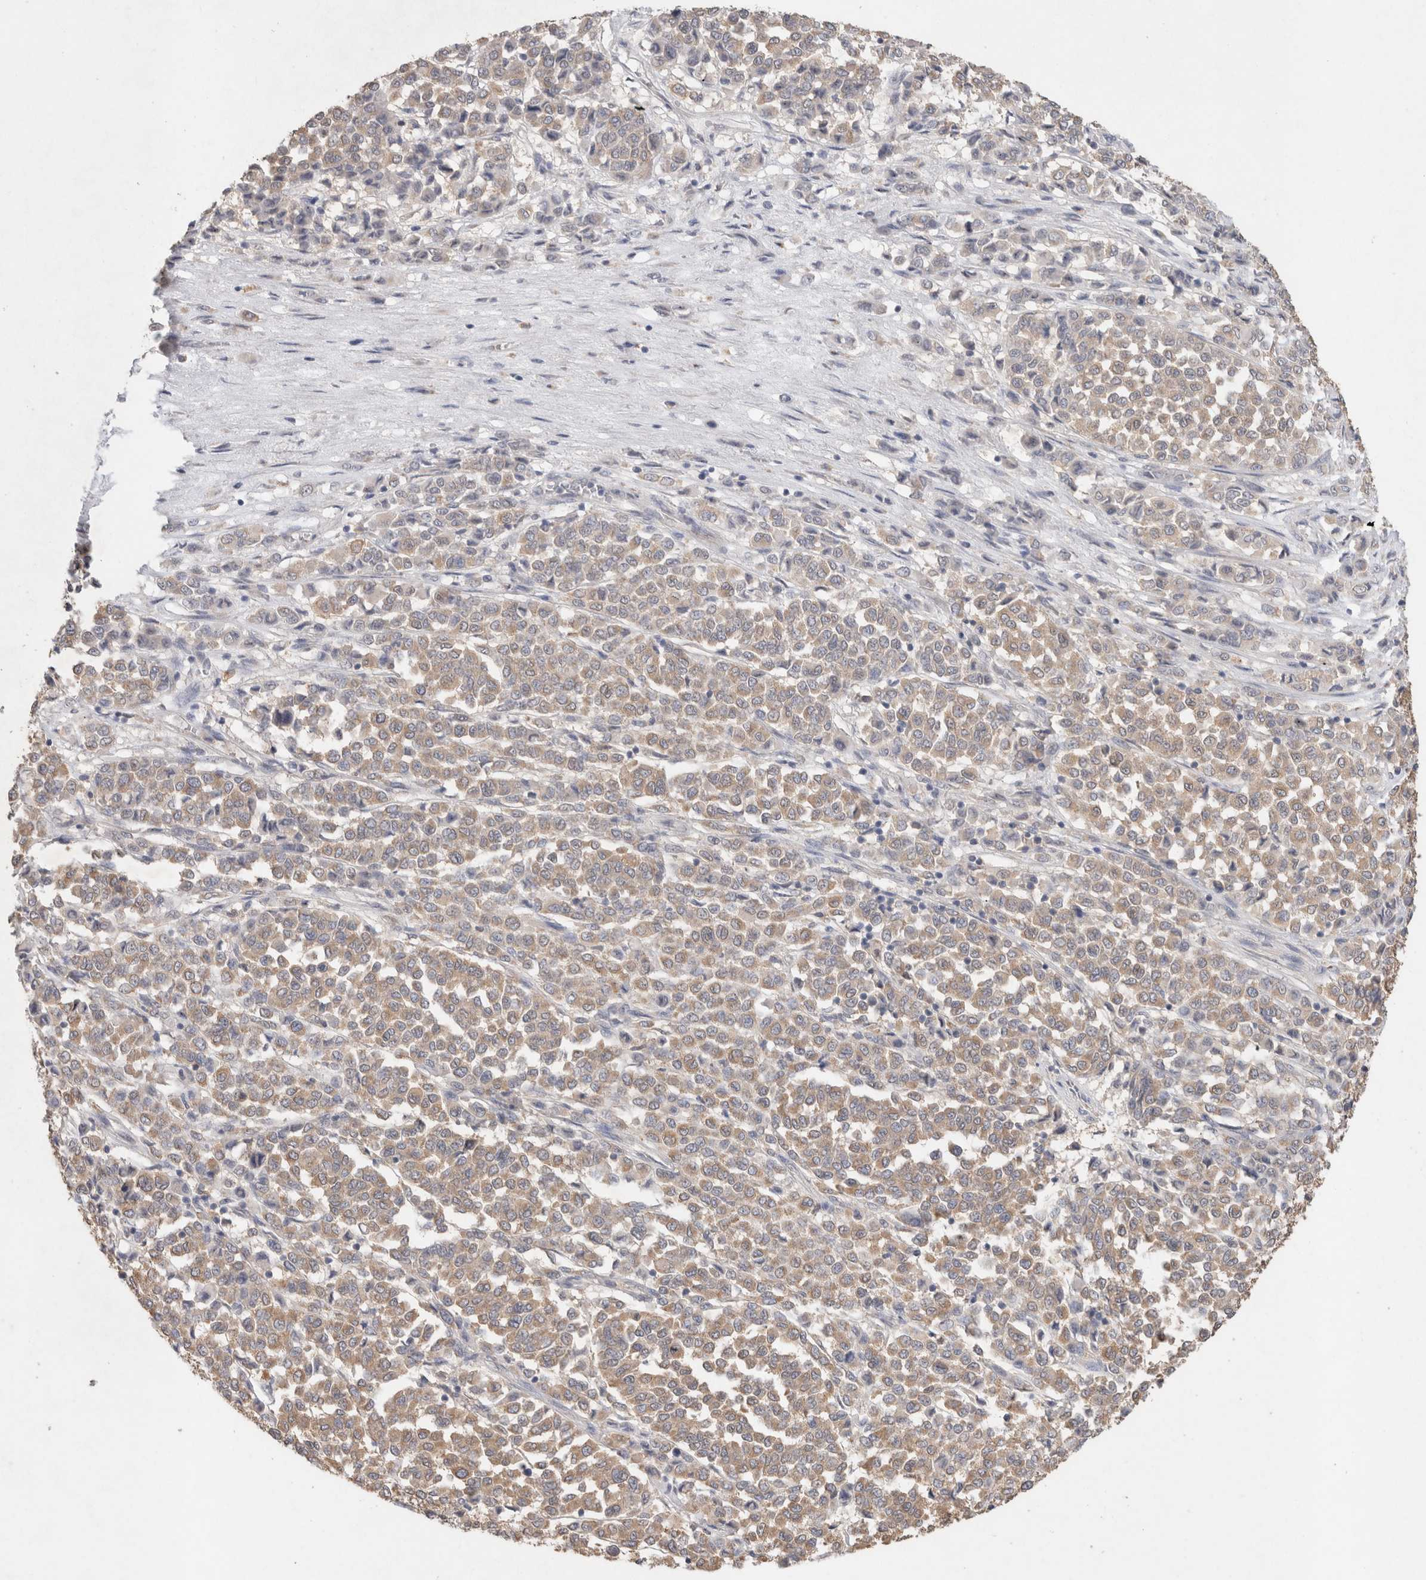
{"staining": {"intensity": "moderate", "quantity": ">75%", "location": "cytoplasmic/membranous"}, "tissue": "melanoma", "cell_type": "Tumor cells", "image_type": "cancer", "snomed": [{"axis": "morphology", "description": "Malignant melanoma, Metastatic site"}, {"axis": "topography", "description": "Pancreas"}], "caption": "This is an image of immunohistochemistry staining of melanoma, which shows moderate staining in the cytoplasmic/membranous of tumor cells.", "gene": "RAB14", "patient": {"sex": "female", "age": 30}}